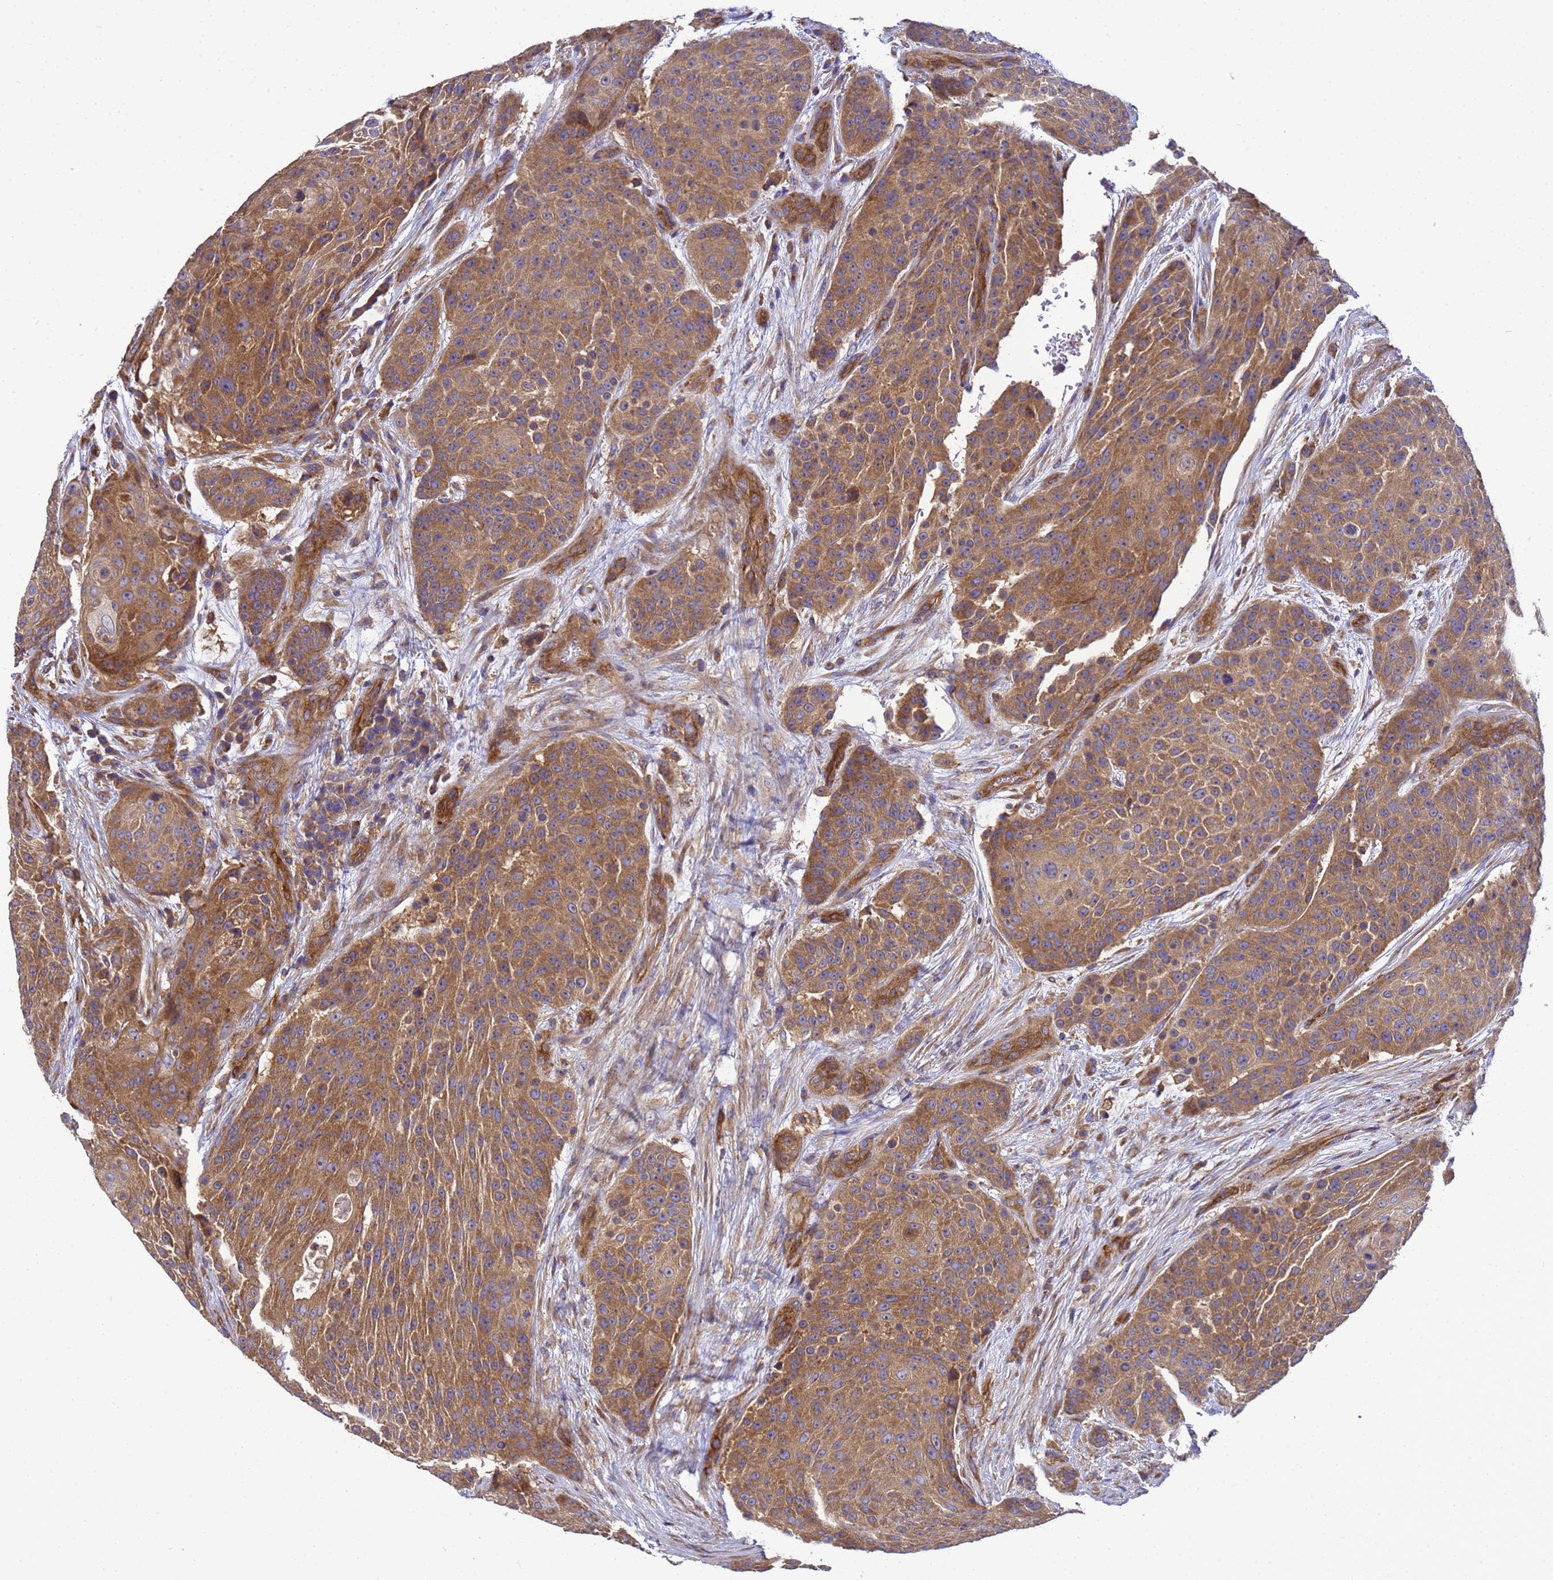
{"staining": {"intensity": "moderate", "quantity": ">75%", "location": "cytoplasmic/membranous"}, "tissue": "urothelial cancer", "cell_type": "Tumor cells", "image_type": "cancer", "snomed": [{"axis": "morphology", "description": "Urothelial carcinoma, High grade"}, {"axis": "topography", "description": "Urinary bladder"}], "caption": "The image exhibits immunohistochemical staining of urothelial cancer. There is moderate cytoplasmic/membranous expression is appreciated in about >75% of tumor cells. (DAB (3,3'-diaminobenzidine) = brown stain, brightfield microscopy at high magnification).", "gene": "BECN1", "patient": {"sex": "female", "age": 63}}